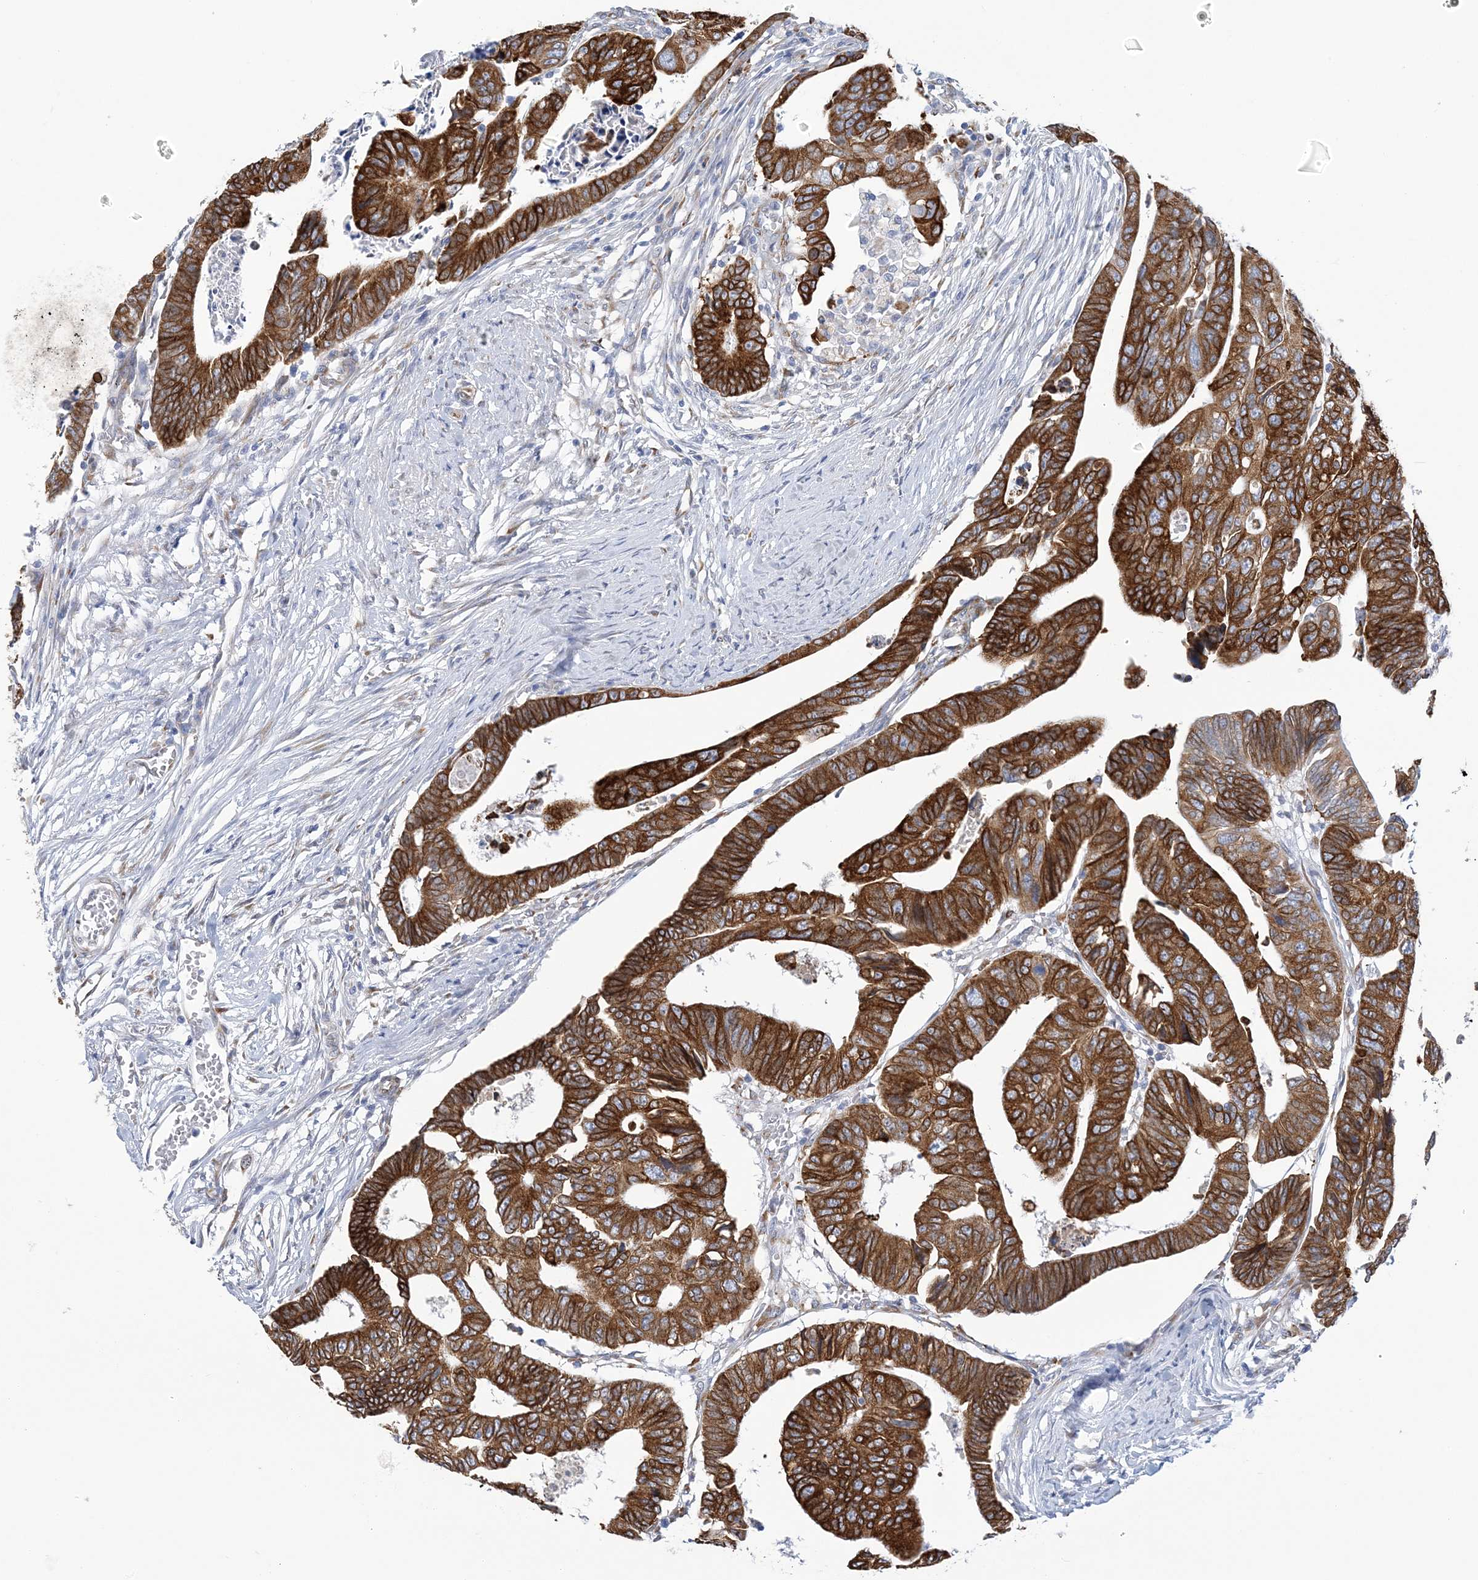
{"staining": {"intensity": "strong", "quantity": ">75%", "location": "cytoplasmic/membranous"}, "tissue": "colorectal cancer", "cell_type": "Tumor cells", "image_type": "cancer", "snomed": [{"axis": "morphology", "description": "Adenocarcinoma, NOS"}, {"axis": "topography", "description": "Rectum"}], "caption": "Strong cytoplasmic/membranous positivity for a protein is seen in approximately >75% of tumor cells of colorectal adenocarcinoma using immunohistochemistry (IHC).", "gene": "PLEKHG4B", "patient": {"sex": "female", "age": 65}}